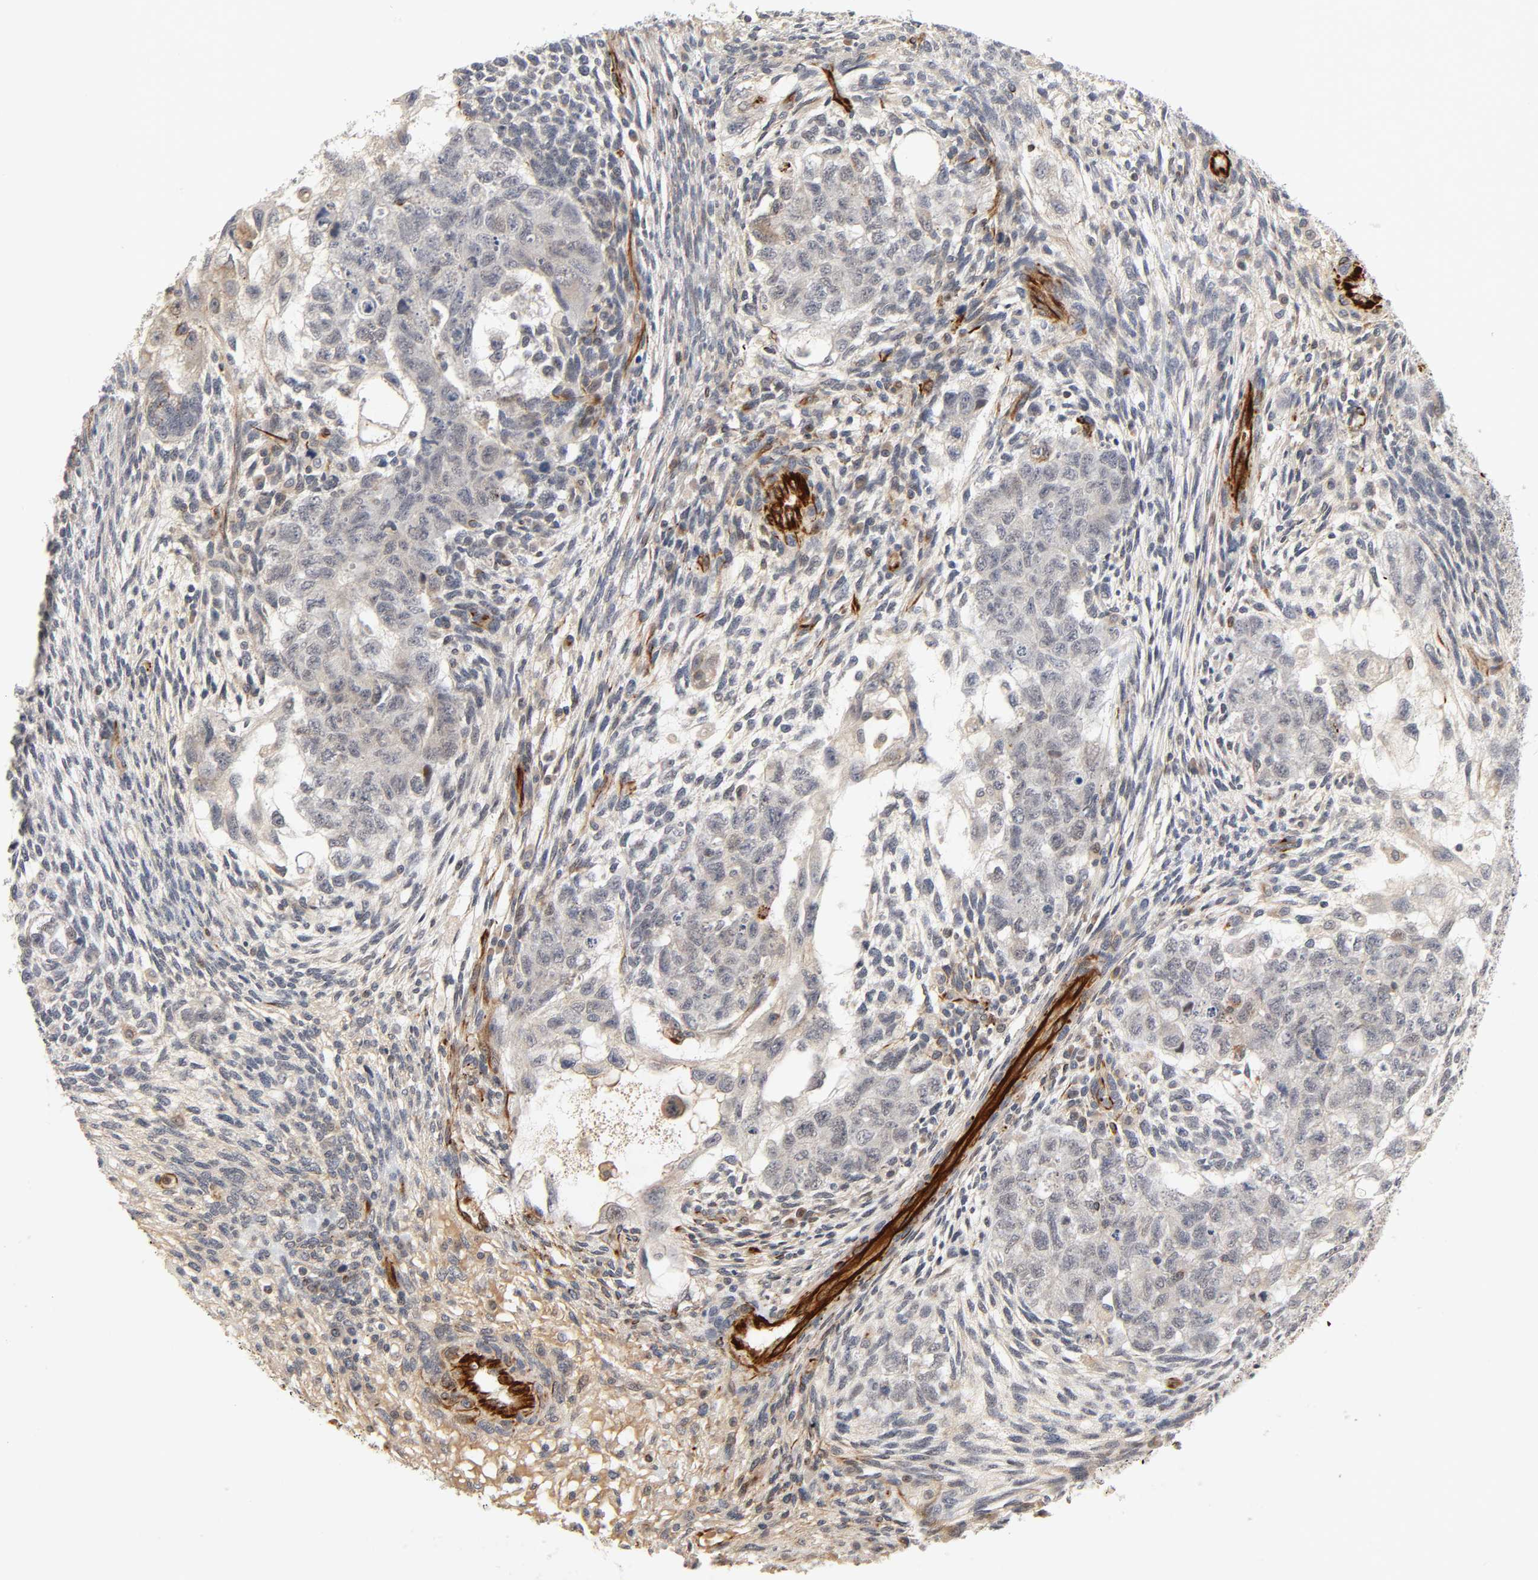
{"staining": {"intensity": "weak", "quantity": "25%-75%", "location": "cytoplasmic/membranous"}, "tissue": "testis cancer", "cell_type": "Tumor cells", "image_type": "cancer", "snomed": [{"axis": "morphology", "description": "Normal tissue, NOS"}, {"axis": "morphology", "description": "Carcinoma, Embryonal, NOS"}, {"axis": "topography", "description": "Testis"}], "caption": "Weak cytoplasmic/membranous expression for a protein is seen in about 25%-75% of tumor cells of testis embryonal carcinoma using immunohistochemistry (IHC).", "gene": "REEP6", "patient": {"sex": "male", "age": 36}}